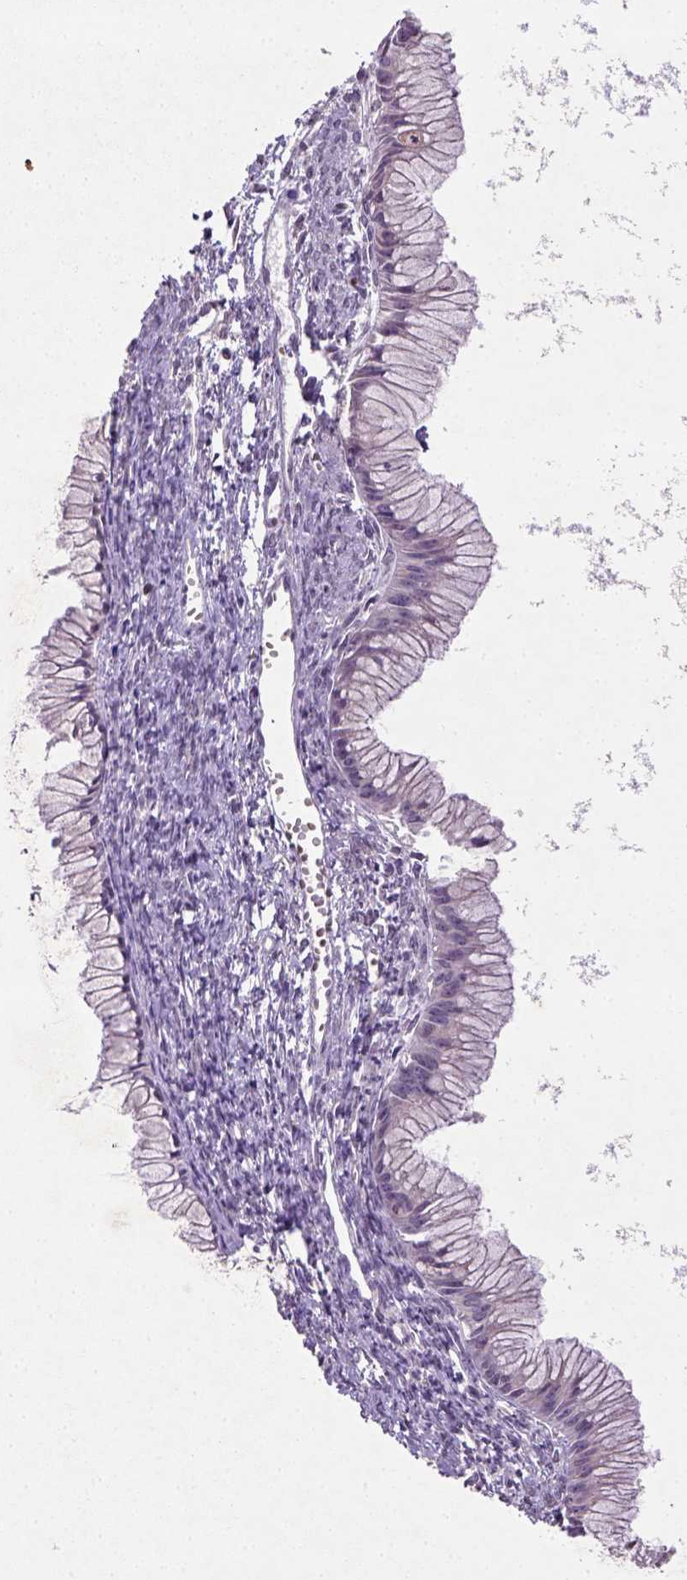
{"staining": {"intensity": "negative", "quantity": "none", "location": "none"}, "tissue": "ovarian cancer", "cell_type": "Tumor cells", "image_type": "cancer", "snomed": [{"axis": "morphology", "description": "Cystadenocarcinoma, mucinous, NOS"}, {"axis": "topography", "description": "Ovary"}], "caption": "This micrograph is of ovarian mucinous cystadenocarcinoma stained with immunohistochemistry (IHC) to label a protein in brown with the nuclei are counter-stained blue. There is no expression in tumor cells.", "gene": "NUDT3", "patient": {"sex": "female", "age": 41}}